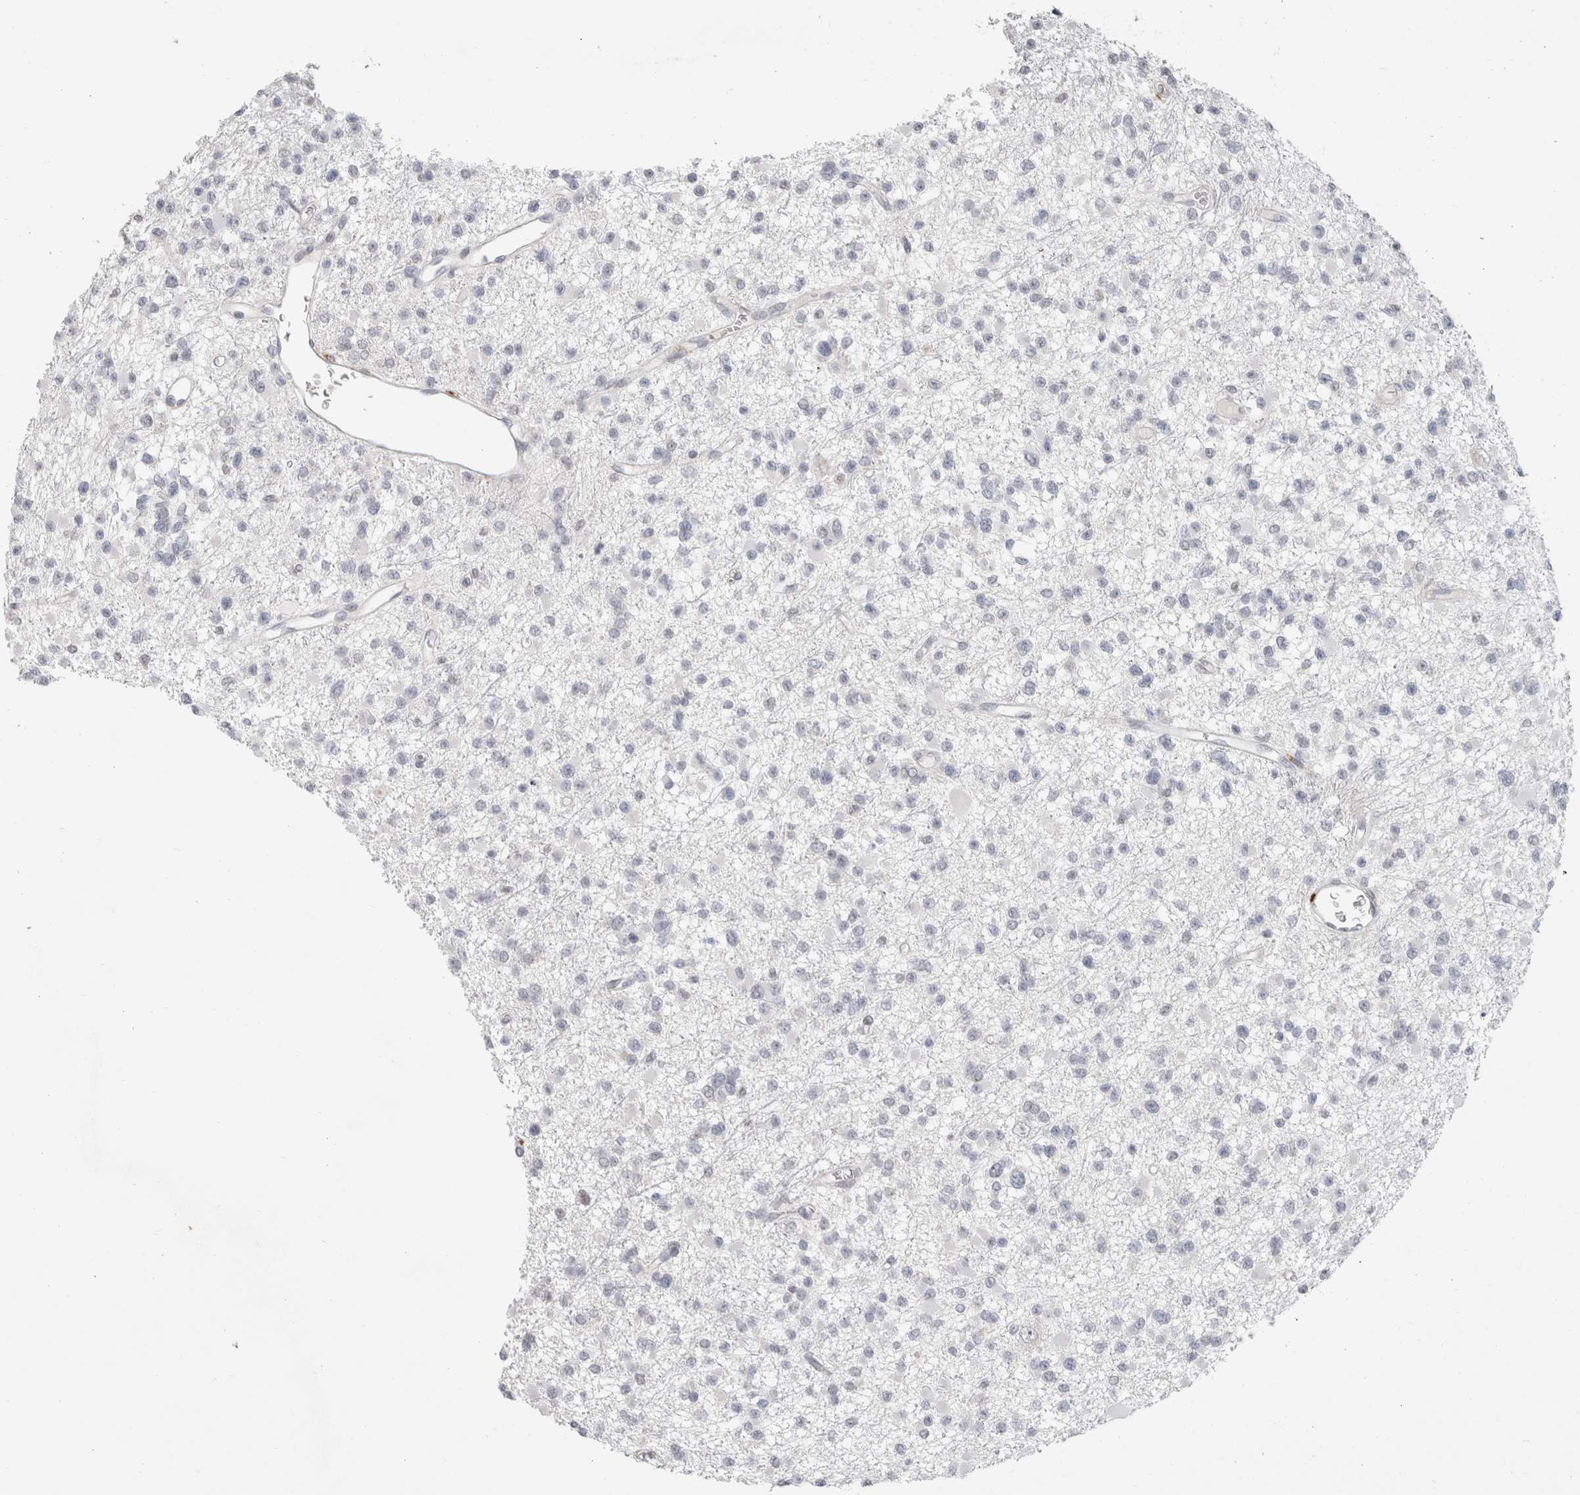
{"staining": {"intensity": "negative", "quantity": "none", "location": "none"}, "tissue": "glioma", "cell_type": "Tumor cells", "image_type": "cancer", "snomed": [{"axis": "morphology", "description": "Glioma, malignant, Low grade"}, {"axis": "topography", "description": "Brain"}], "caption": "Low-grade glioma (malignant) stained for a protein using immunohistochemistry (IHC) reveals no positivity tumor cells.", "gene": "SENP6", "patient": {"sex": "female", "age": 22}}